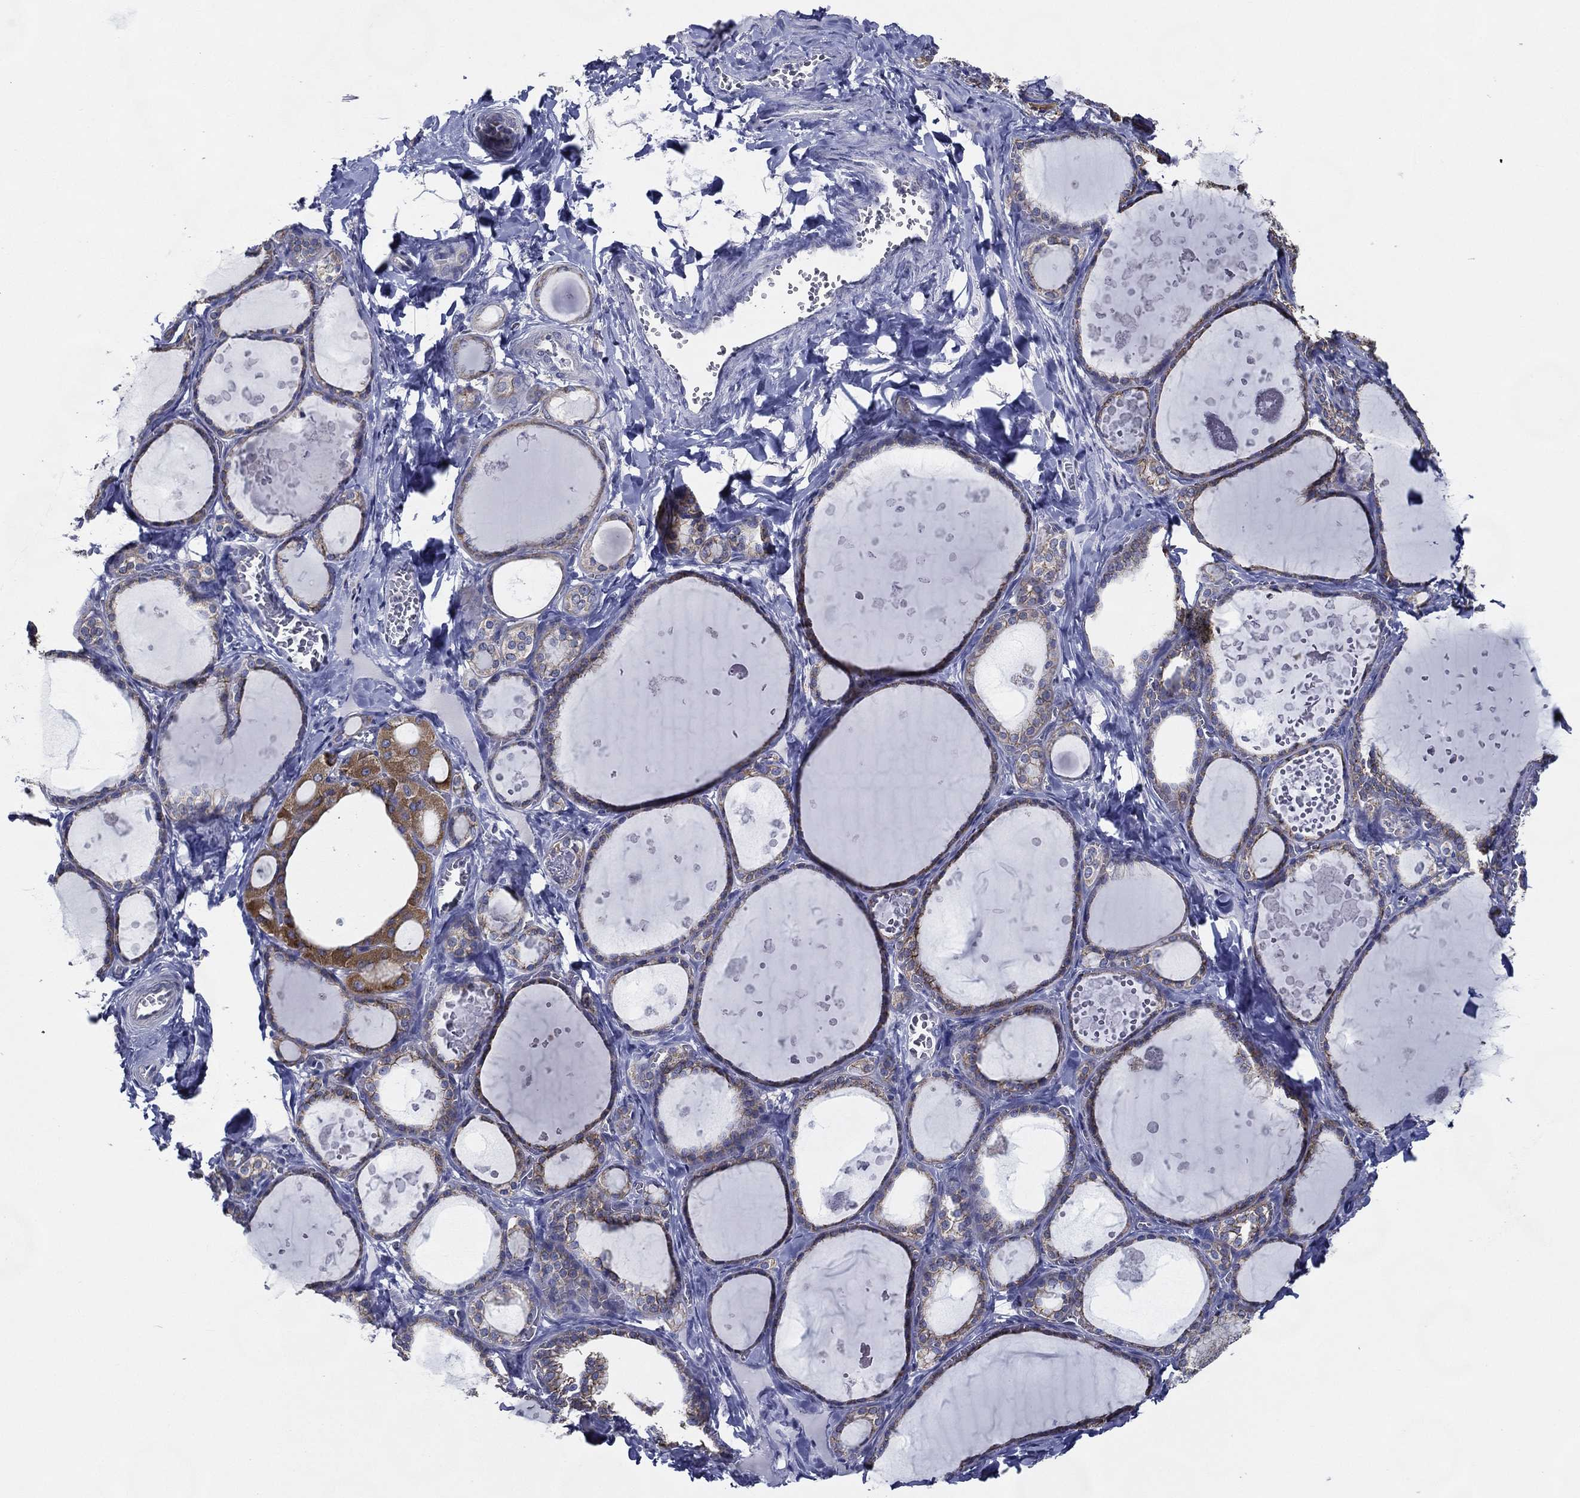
{"staining": {"intensity": "strong", "quantity": ">75%", "location": "cytoplasmic/membranous"}, "tissue": "thyroid gland", "cell_type": "Glandular cells", "image_type": "normal", "snomed": [{"axis": "morphology", "description": "Normal tissue, NOS"}, {"axis": "topography", "description": "Thyroid gland"}], "caption": "Thyroid gland stained with DAB (3,3'-diaminobenzidine) immunohistochemistry reveals high levels of strong cytoplasmic/membranous staining in approximately >75% of glandular cells. (DAB IHC with brightfield microscopy, high magnification).", "gene": "ZNF223", "patient": {"sex": "female", "age": 56}}